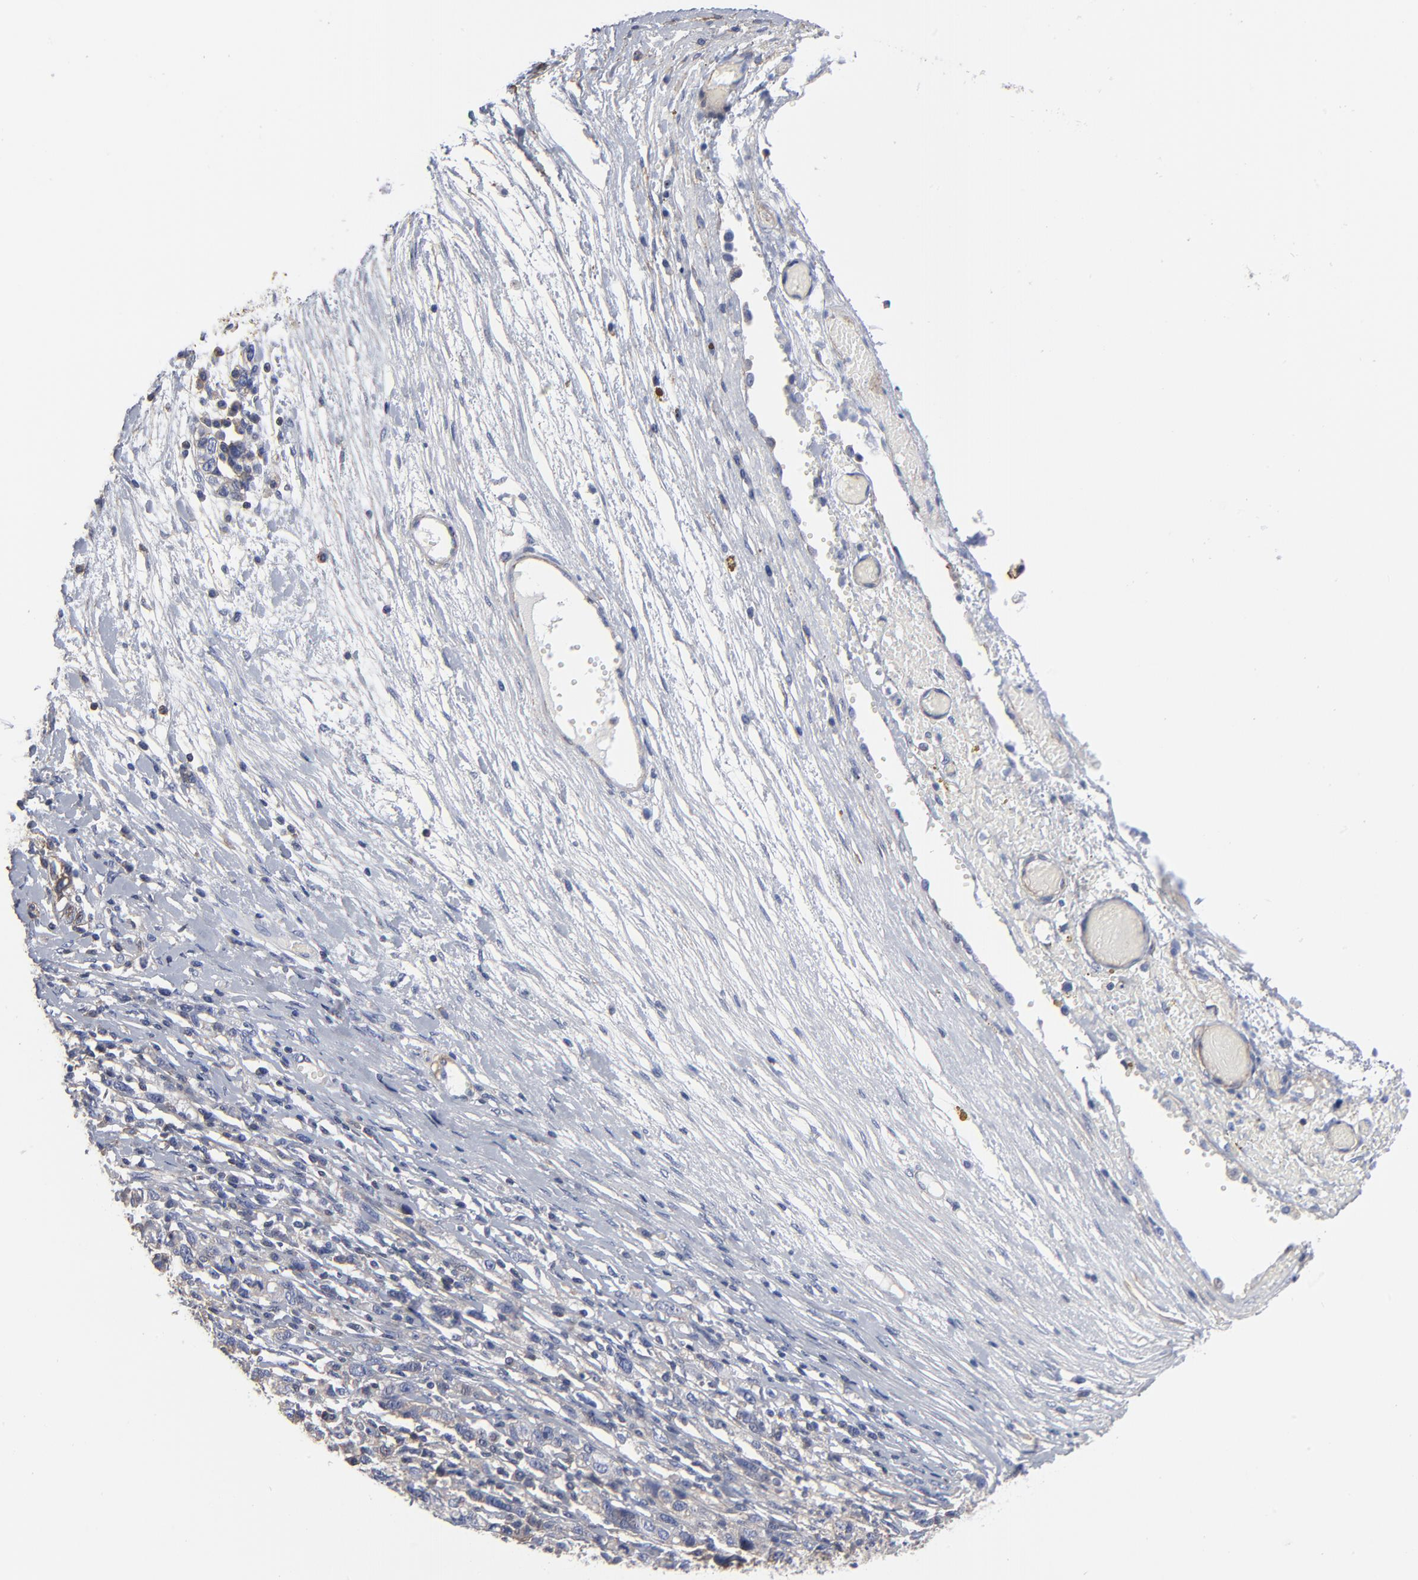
{"staining": {"intensity": "weak", "quantity": ">75%", "location": "cytoplasmic/membranous"}, "tissue": "ovarian cancer", "cell_type": "Tumor cells", "image_type": "cancer", "snomed": [{"axis": "morphology", "description": "Cystadenocarcinoma, serous, NOS"}, {"axis": "topography", "description": "Ovary"}], "caption": "Immunohistochemical staining of ovarian cancer (serous cystadenocarcinoma) reveals low levels of weak cytoplasmic/membranous expression in approximately >75% of tumor cells.", "gene": "ACTA2", "patient": {"sex": "female", "age": 71}}